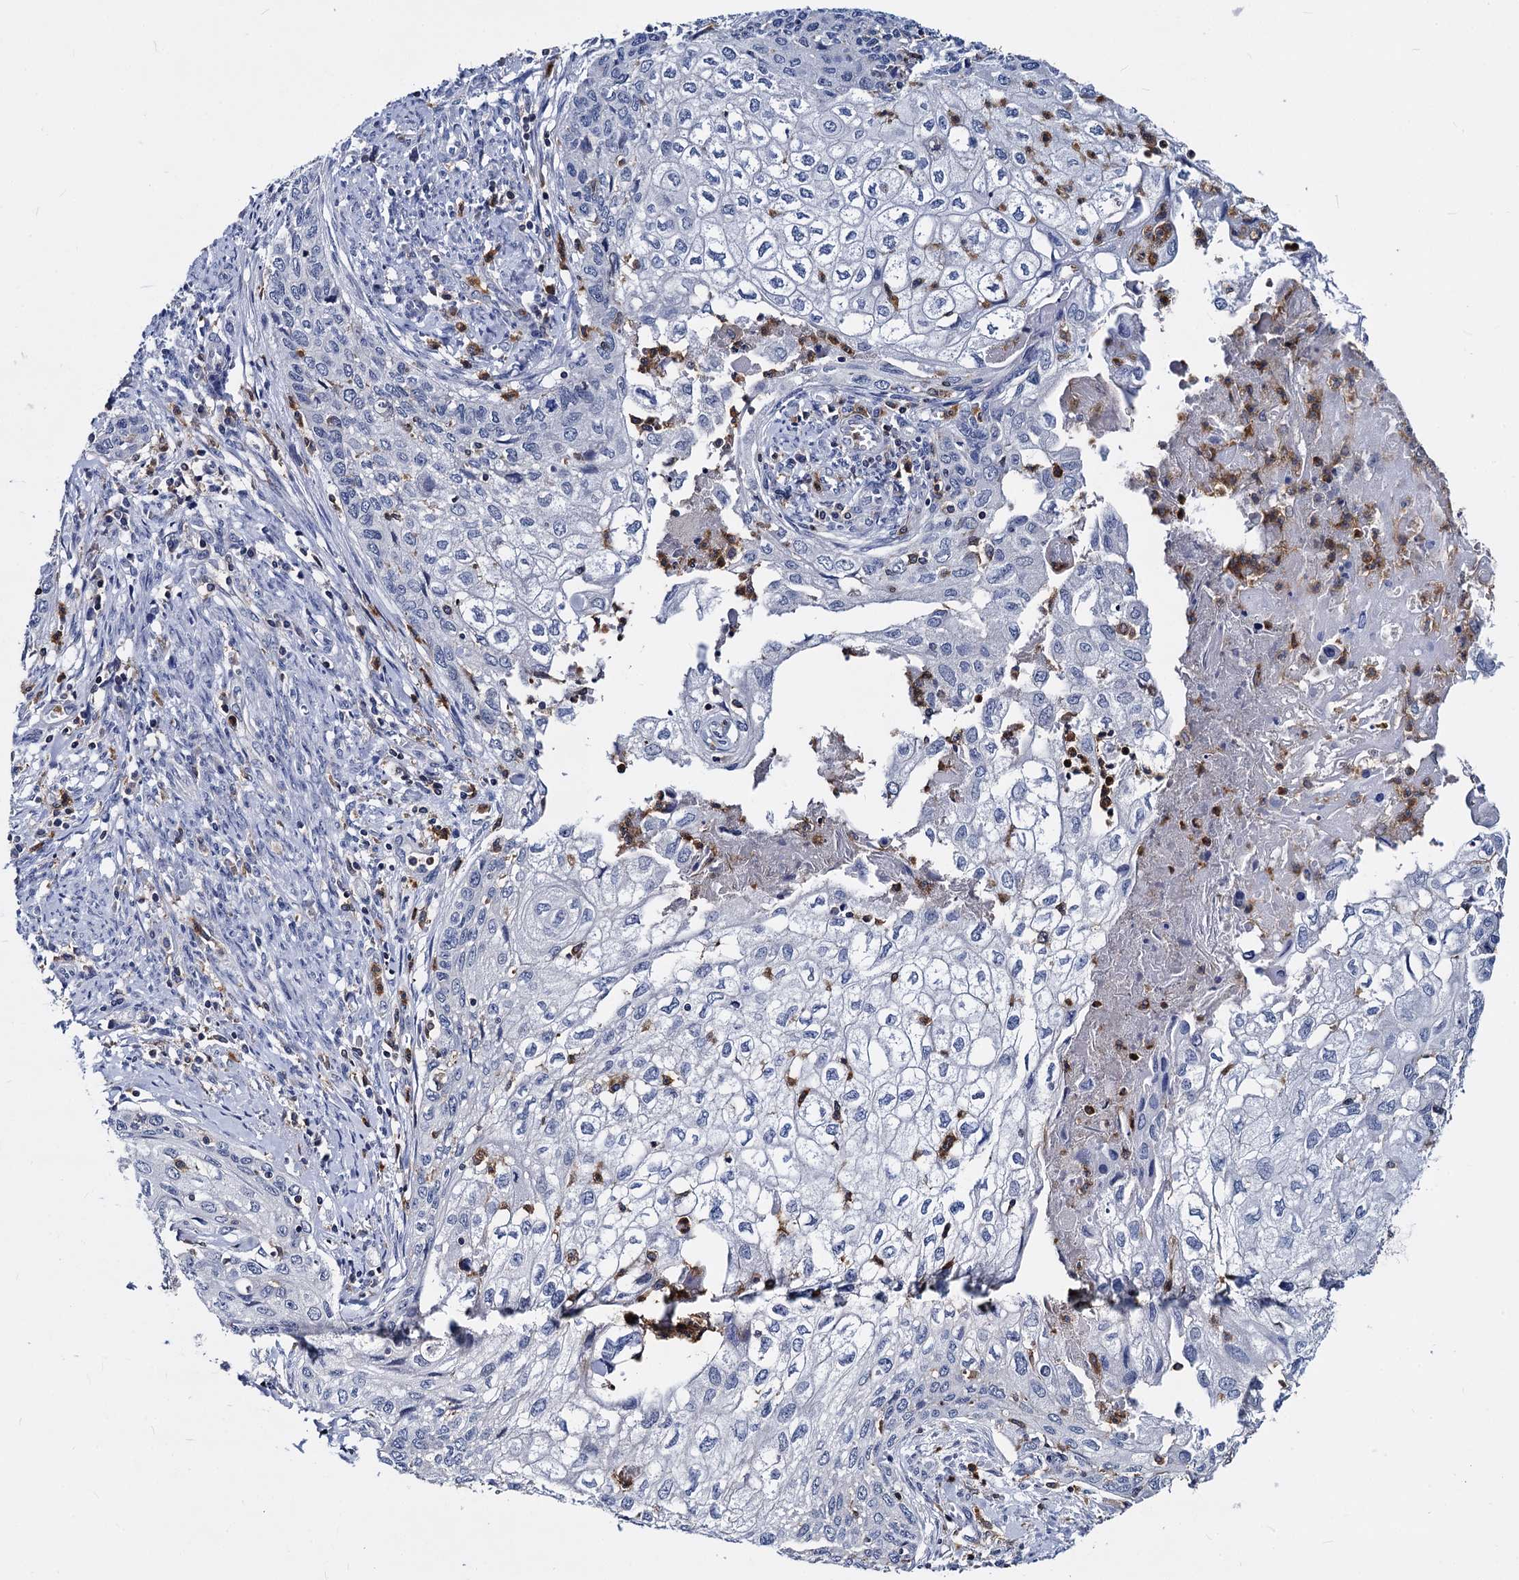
{"staining": {"intensity": "negative", "quantity": "none", "location": "none"}, "tissue": "cervical cancer", "cell_type": "Tumor cells", "image_type": "cancer", "snomed": [{"axis": "morphology", "description": "Squamous cell carcinoma, NOS"}, {"axis": "topography", "description": "Cervix"}], "caption": "Histopathology image shows no protein positivity in tumor cells of cervical cancer (squamous cell carcinoma) tissue.", "gene": "RHOG", "patient": {"sex": "female", "age": 67}}